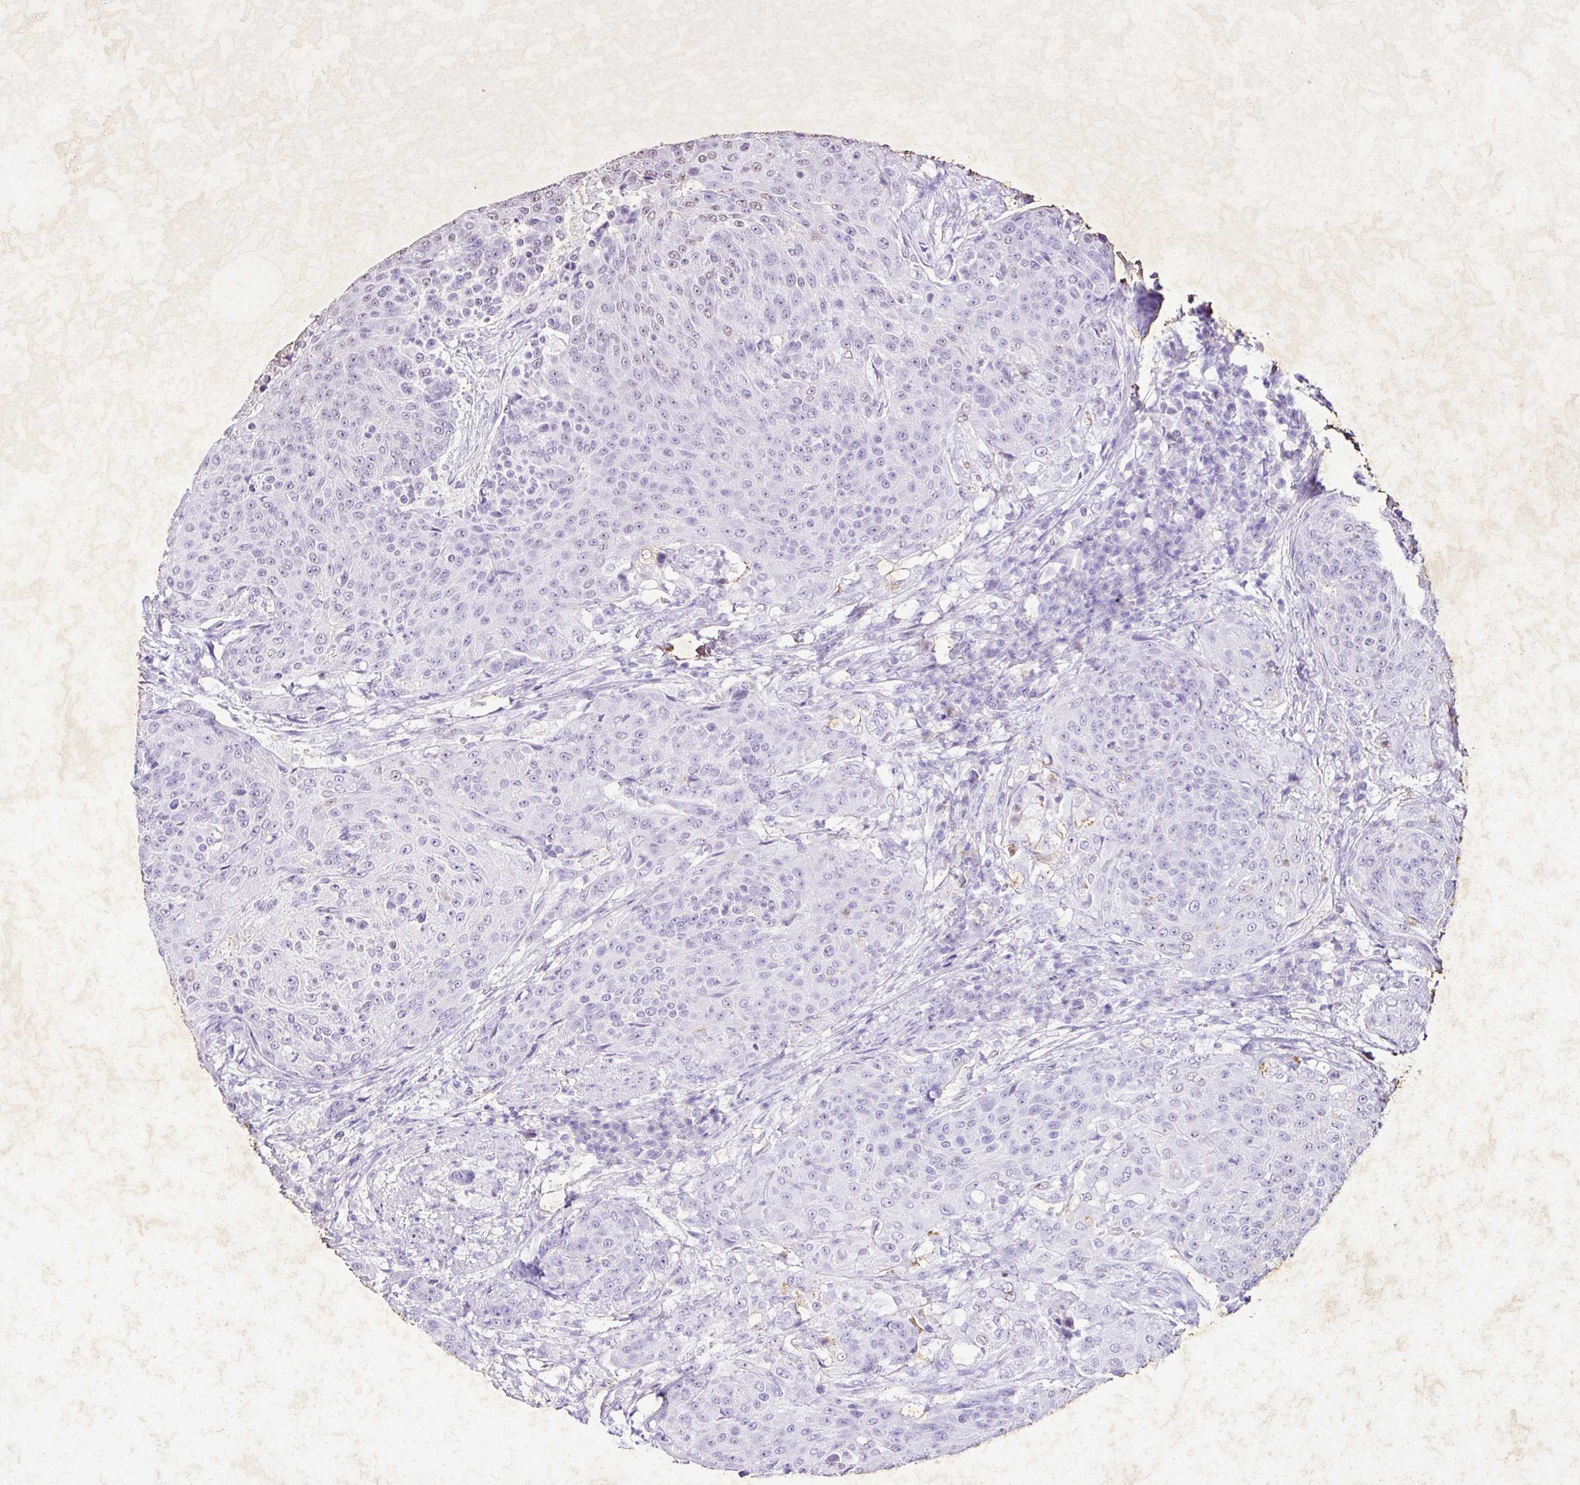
{"staining": {"intensity": "negative", "quantity": "none", "location": "none"}, "tissue": "urothelial cancer", "cell_type": "Tumor cells", "image_type": "cancer", "snomed": [{"axis": "morphology", "description": "Urothelial carcinoma, High grade"}, {"axis": "topography", "description": "Urinary bladder"}], "caption": "This is a image of immunohistochemistry (IHC) staining of high-grade urothelial carcinoma, which shows no expression in tumor cells. The staining is performed using DAB brown chromogen with nuclei counter-stained in using hematoxylin.", "gene": "KCNJ11", "patient": {"sex": "female", "age": 63}}